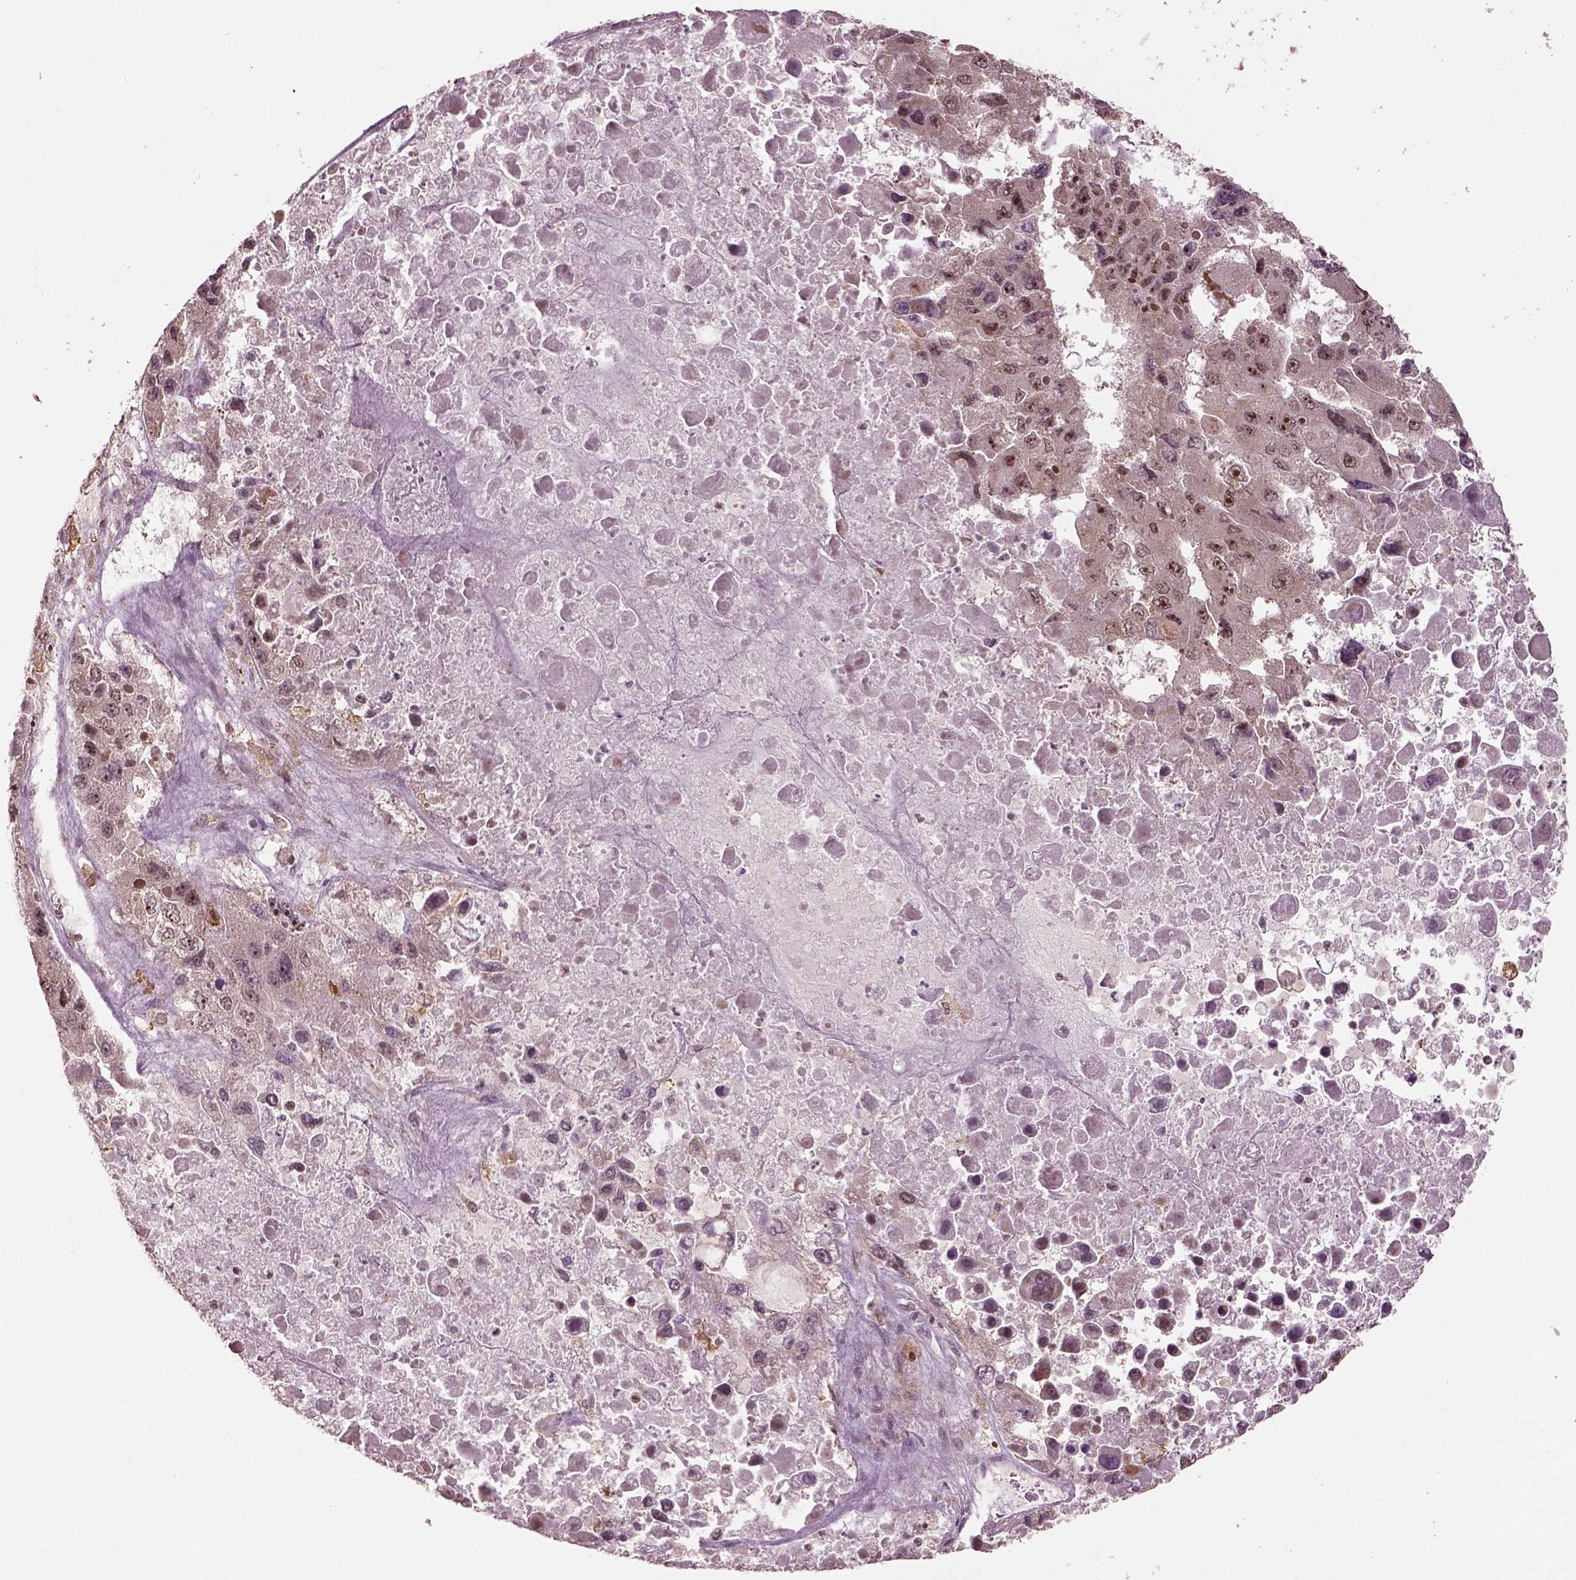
{"staining": {"intensity": "weak", "quantity": "25%-75%", "location": "nuclear"}, "tissue": "liver cancer", "cell_type": "Tumor cells", "image_type": "cancer", "snomed": [{"axis": "morphology", "description": "Carcinoma, Hepatocellular, NOS"}, {"axis": "topography", "description": "Liver"}], "caption": "A micrograph showing weak nuclear staining in approximately 25%-75% of tumor cells in liver cancer (hepatocellular carcinoma), as visualized by brown immunohistochemical staining.", "gene": "BRD9", "patient": {"sex": "female", "age": 41}}